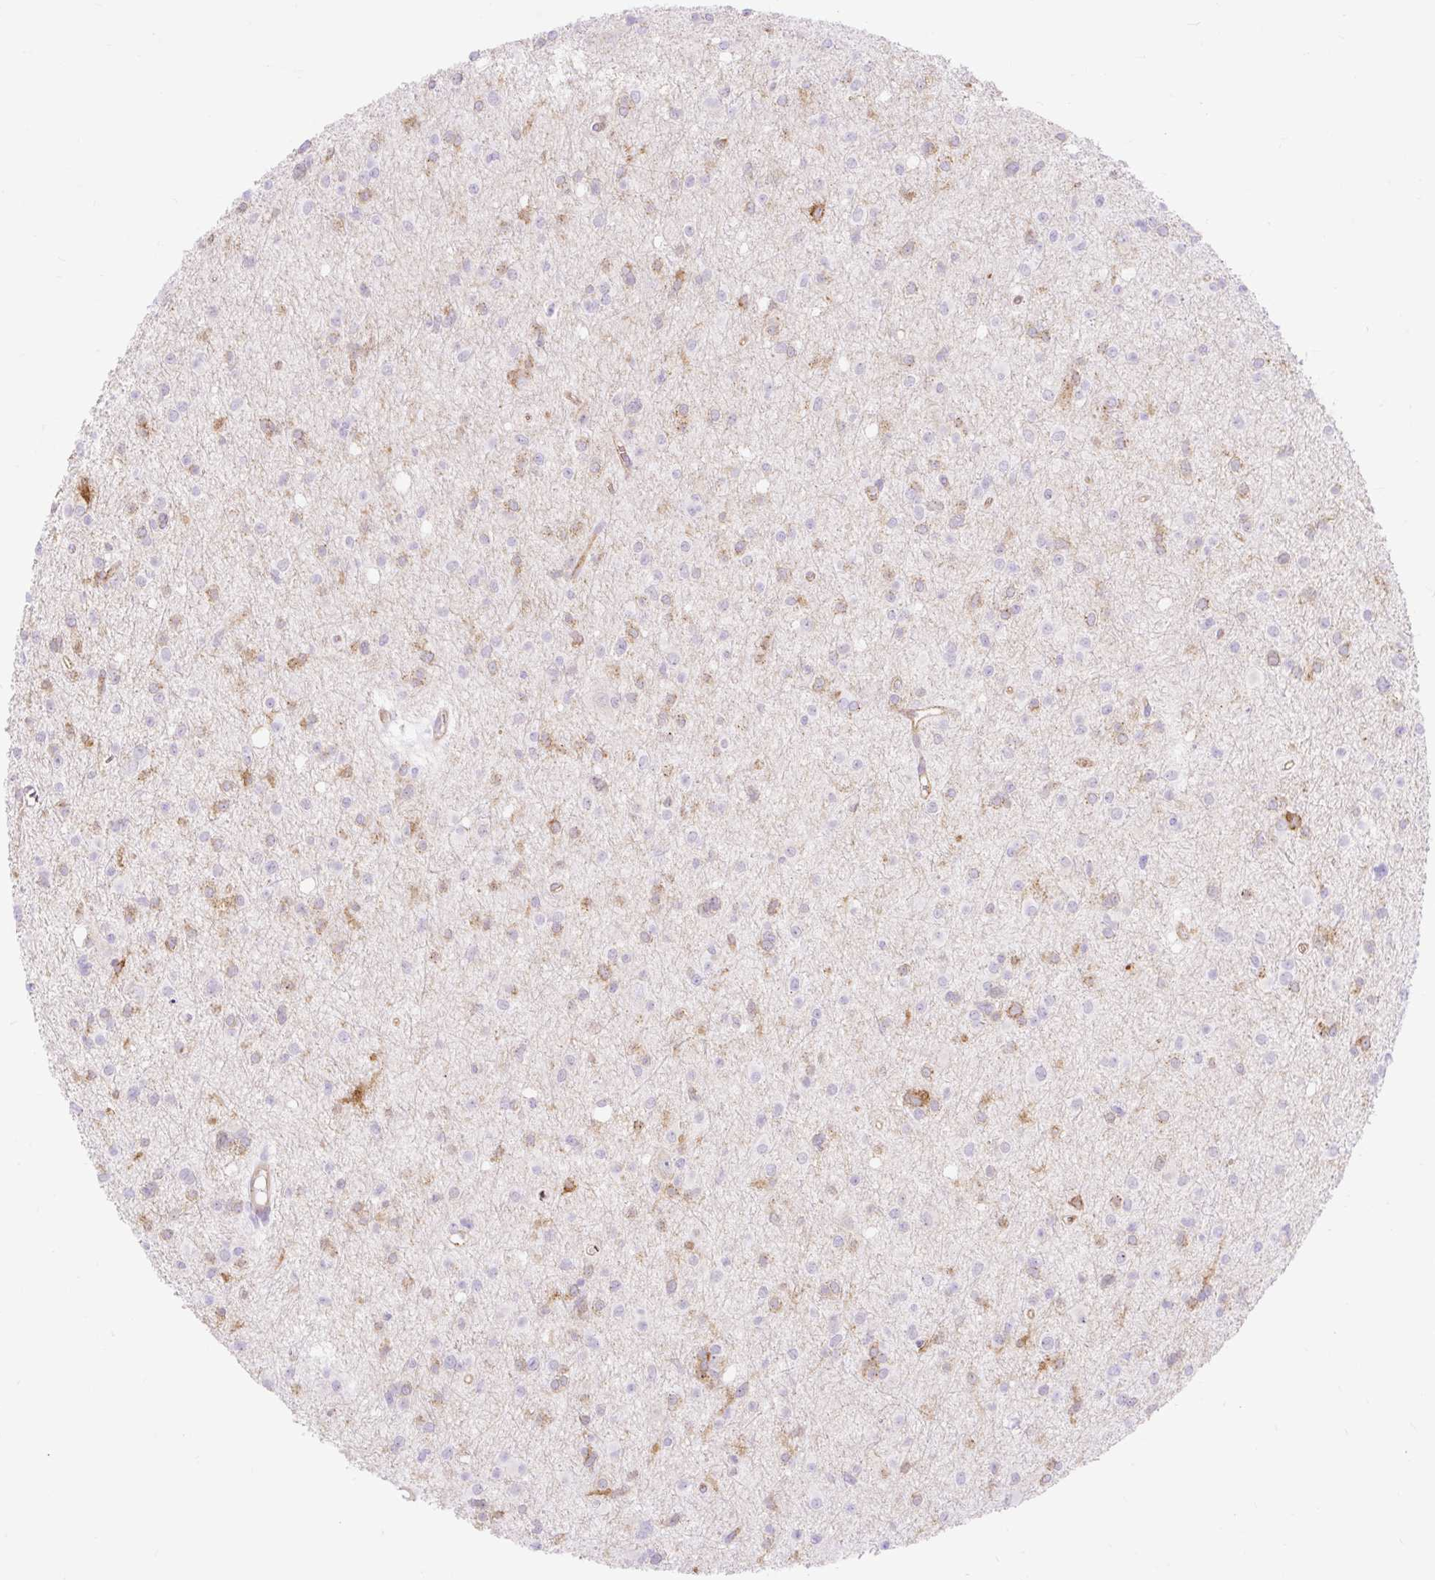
{"staining": {"intensity": "moderate", "quantity": "<25%", "location": "cytoplasmic/membranous"}, "tissue": "glioma", "cell_type": "Tumor cells", "image_type": "cancer", "snomed": [{"axis": "morphology", "description": "Glioma, malignant, High grade"}, {"axis": "topography", "description": "Brain"}], "caption": "Human malignant glioma (high-grade) stained for a protein (brown) displays moderate cytoplasmic/membranous positive staining in approximately <25% of tumor cells.", "gene": "HIP1R", "patient": {"sex": "male", "age": 23}}